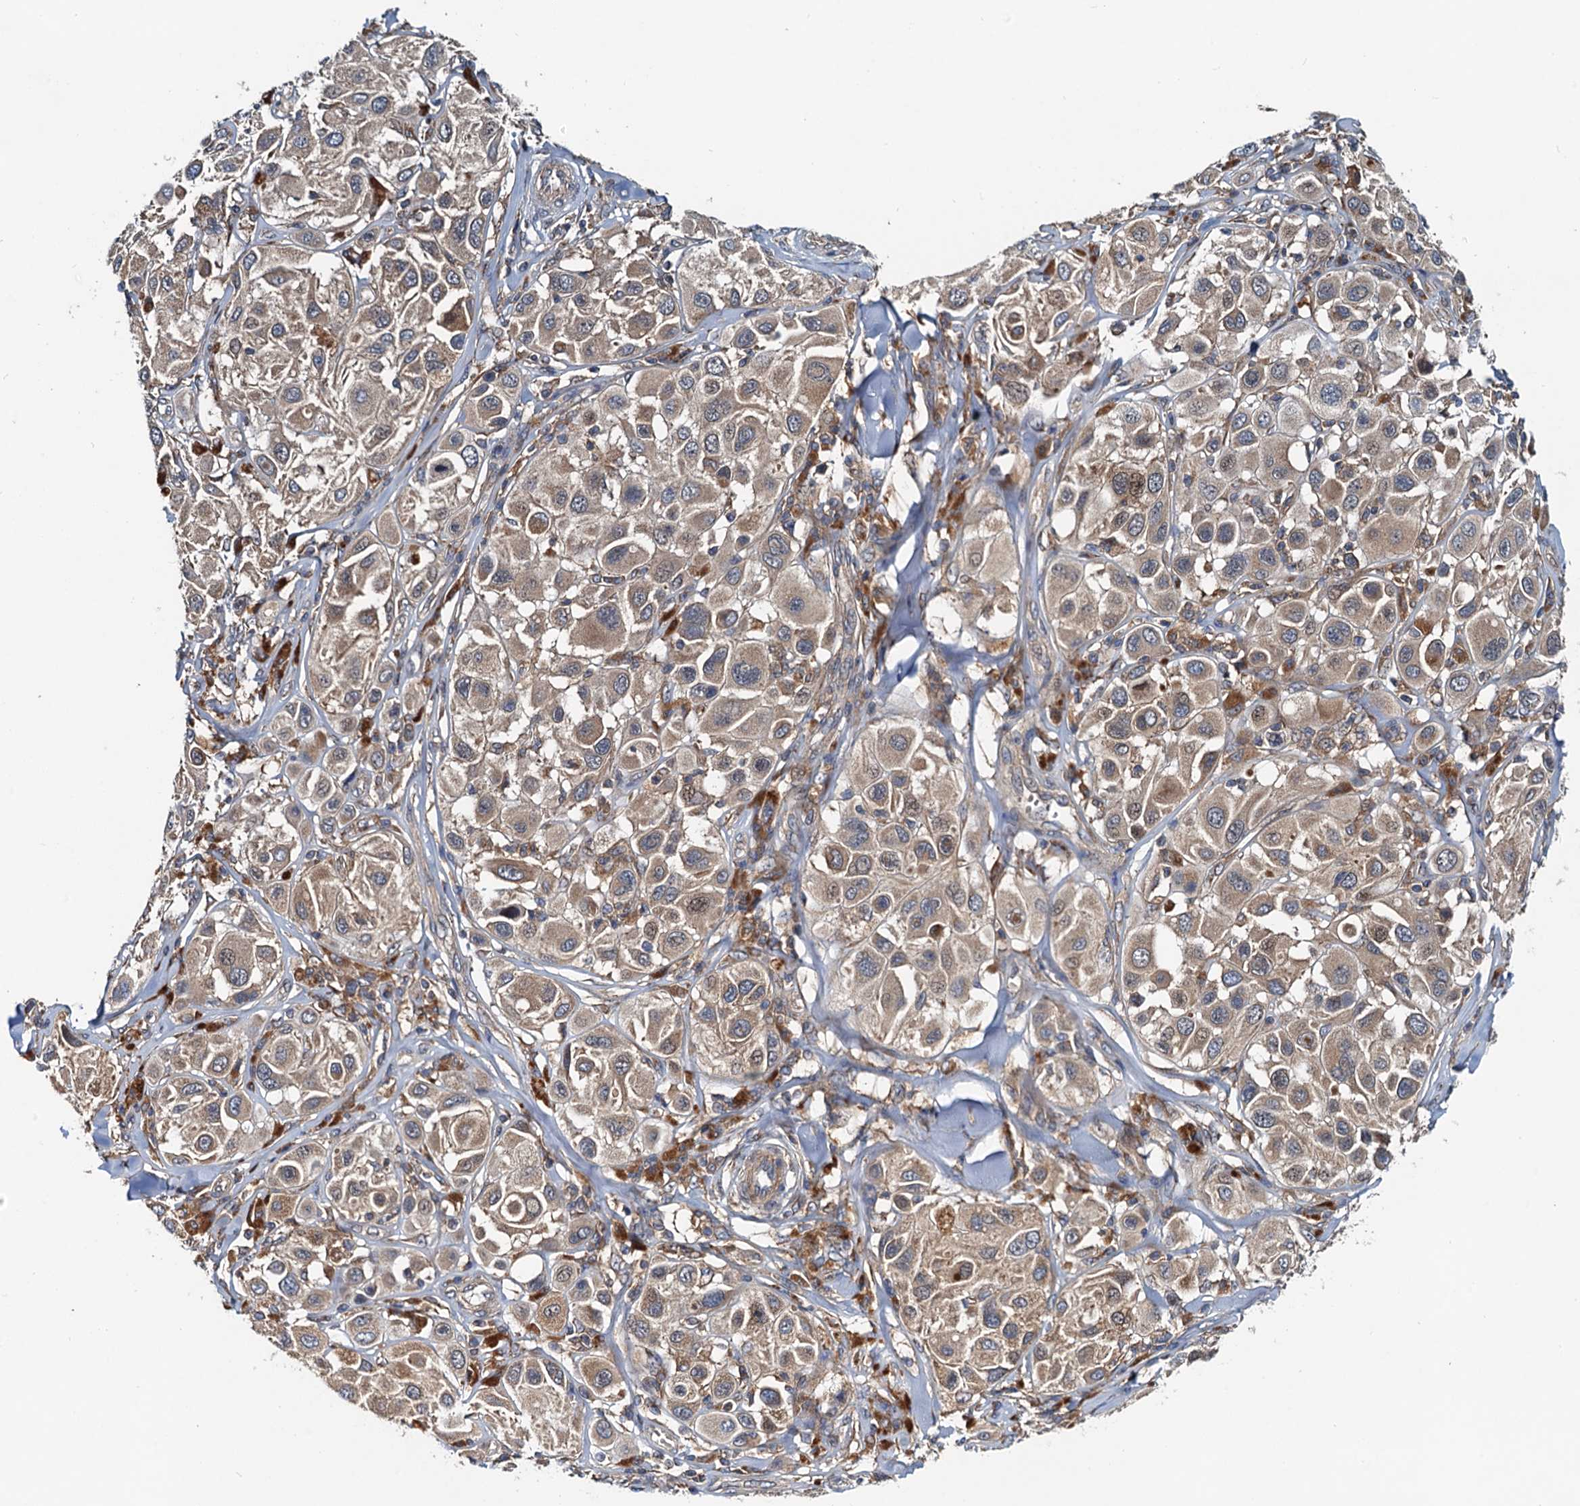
{"staining": {"intensity": "weak", "quantity": ">75%", "location": "cytoplasmic/membranous"}, "tissue": "melanoma", "cell_type": "Tumor cells", "image_type": "cancer", "snomed": [{"axis": "morphology", "description": "Malignant melanoma, Metastatic site"}, {"axis": "topography", "description": "Skin"}], "caption": "Protein expression analysis of human melanoma reveals weak cytoplasmic/membranous expression in about >75% of tumor cells.", "gene": "EFL1", "patient": {"sex": "male", "age": 41}}